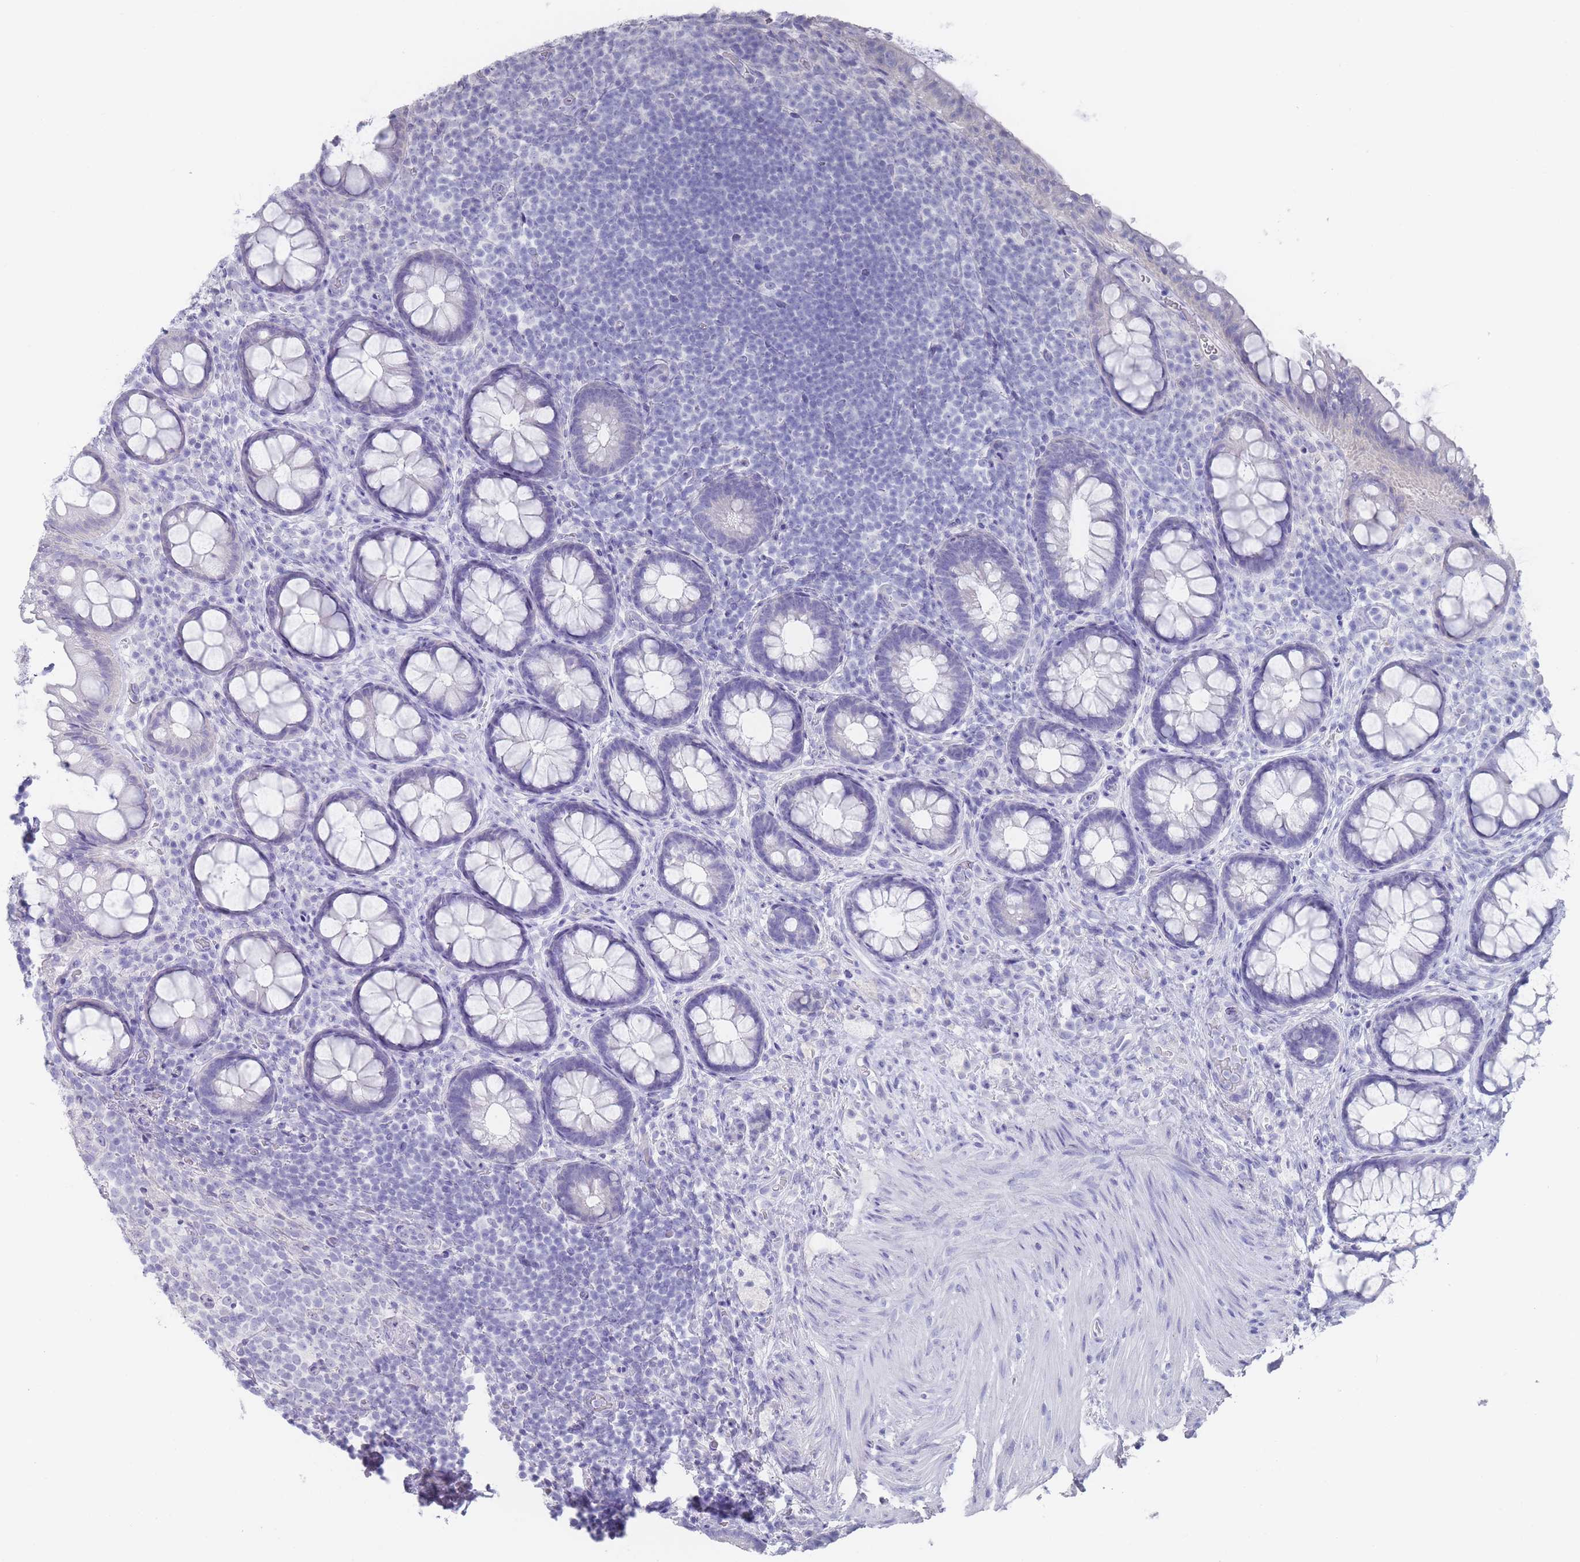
{"staining": {"intensity": "negative", "quantity": "none", "location": "none"}, "tissue": "rectum", "cell_type": "Glandular cells", "image_type": "normal", "snomed": [{"axis": "morphology", "description": "Normal tissue, NOS"}, {"axis": "topography", "description": "Rectum"}, {"axis": "topography", "description": "Peripheral nerve tissue"}], "caption": "An immunohistochemistry histopathology image of benign rectum is shown. There is no staining in glandular cells of rectum.", "gene": "RAB2B", "patient": {"sex": "female", "age": 69}}